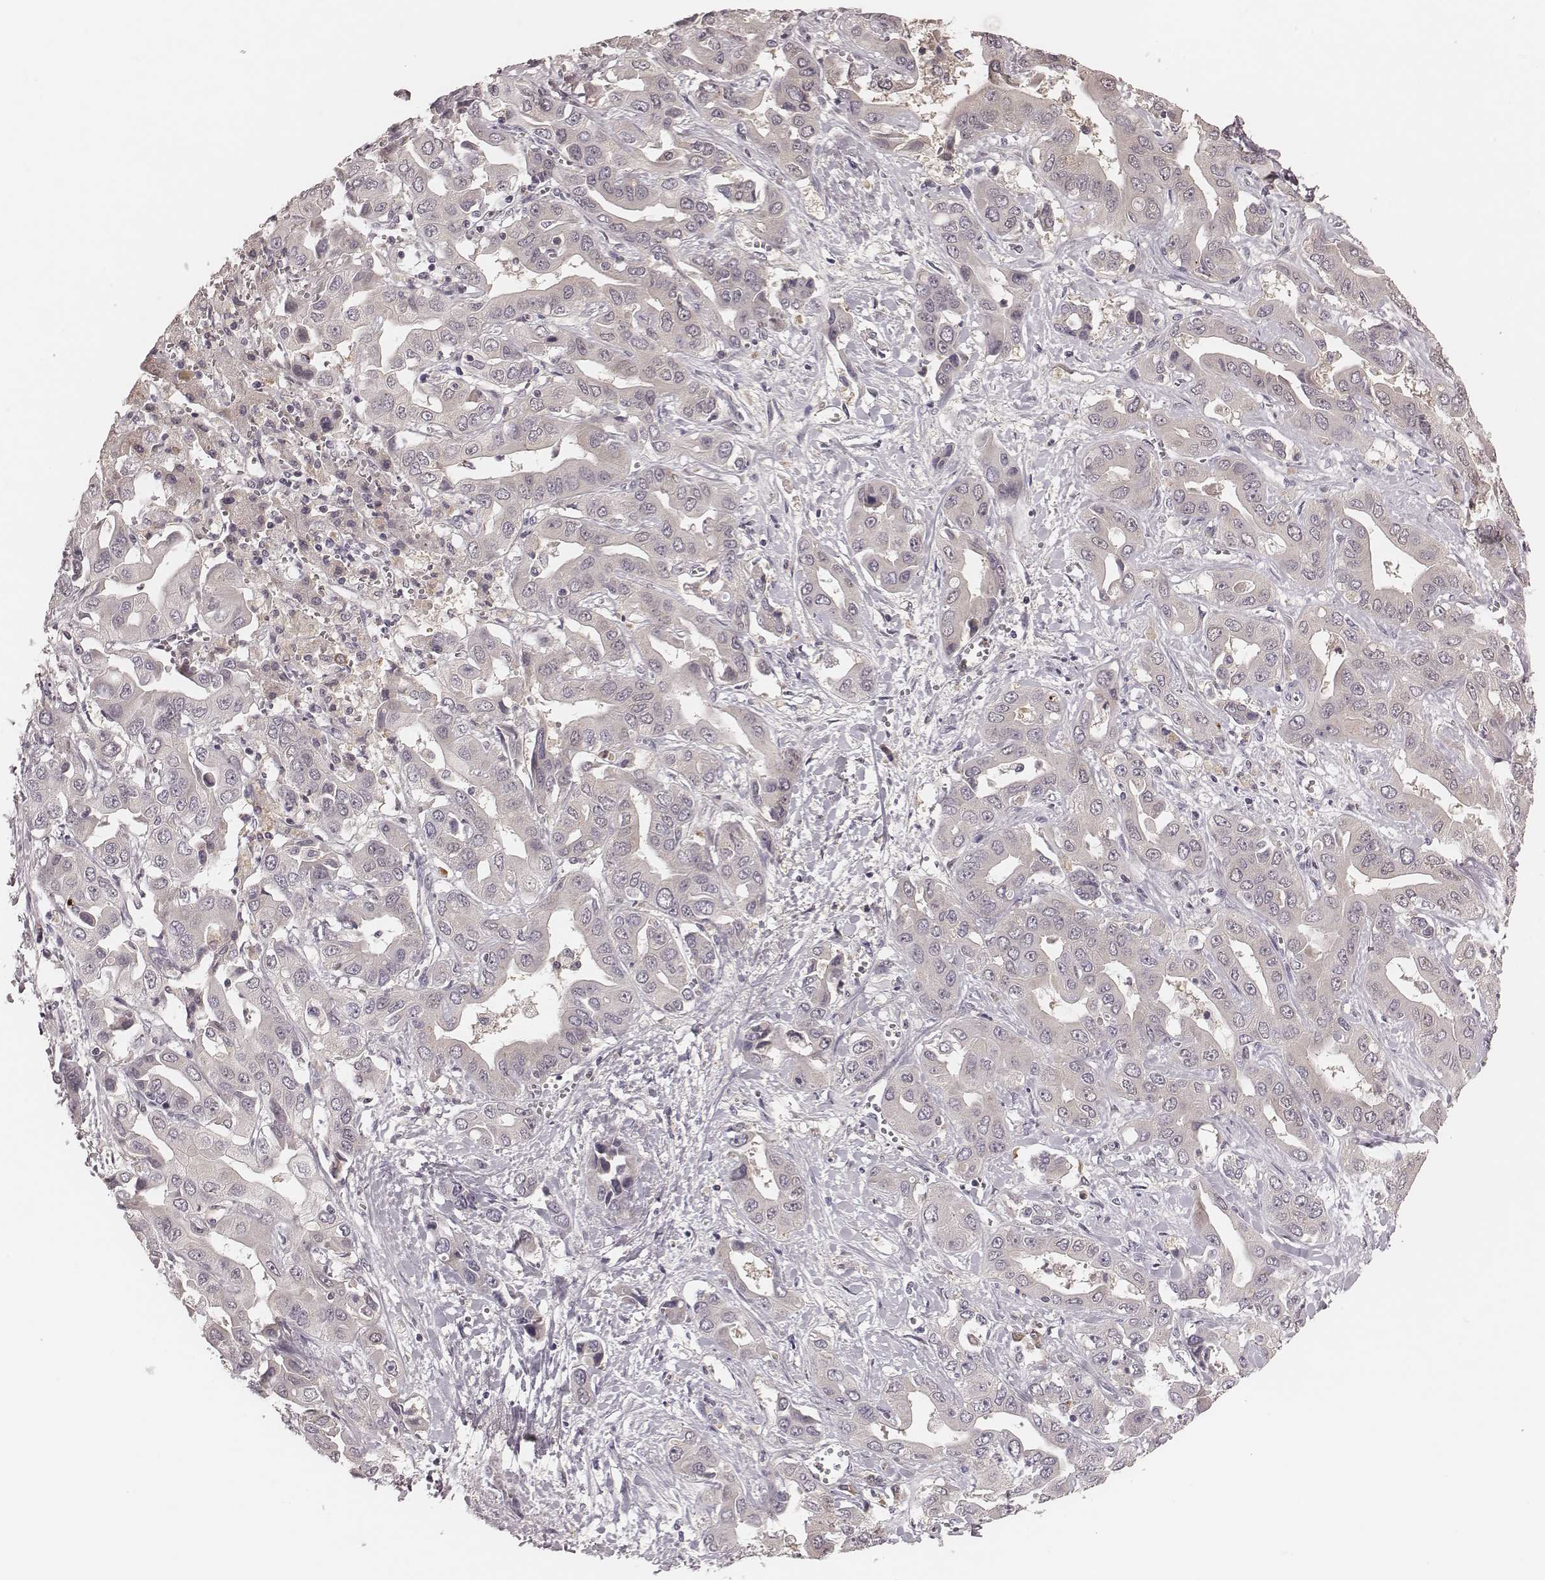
{"staining": {"intensity": "weak", "quantity": "25%-75%", "location": "cytoplasmic/membranous"}, "tissue": "liver cancer", "cell_type": "Tumor cells", "image_type": "cancer", "snomed": [{"axis": "morphology", "description": "Cholangiocarcinoma"}, {"axis": "topography", "description": "Liver"}], "caption": "The immunohistochemical stain highlights weak cytoplasmic/membranous positivity in tumor cells of liver cancer (cholangiocarcinoma) tissue.", "gene": "P2RX5", "patient": {"sex": "female", "age": 52}}